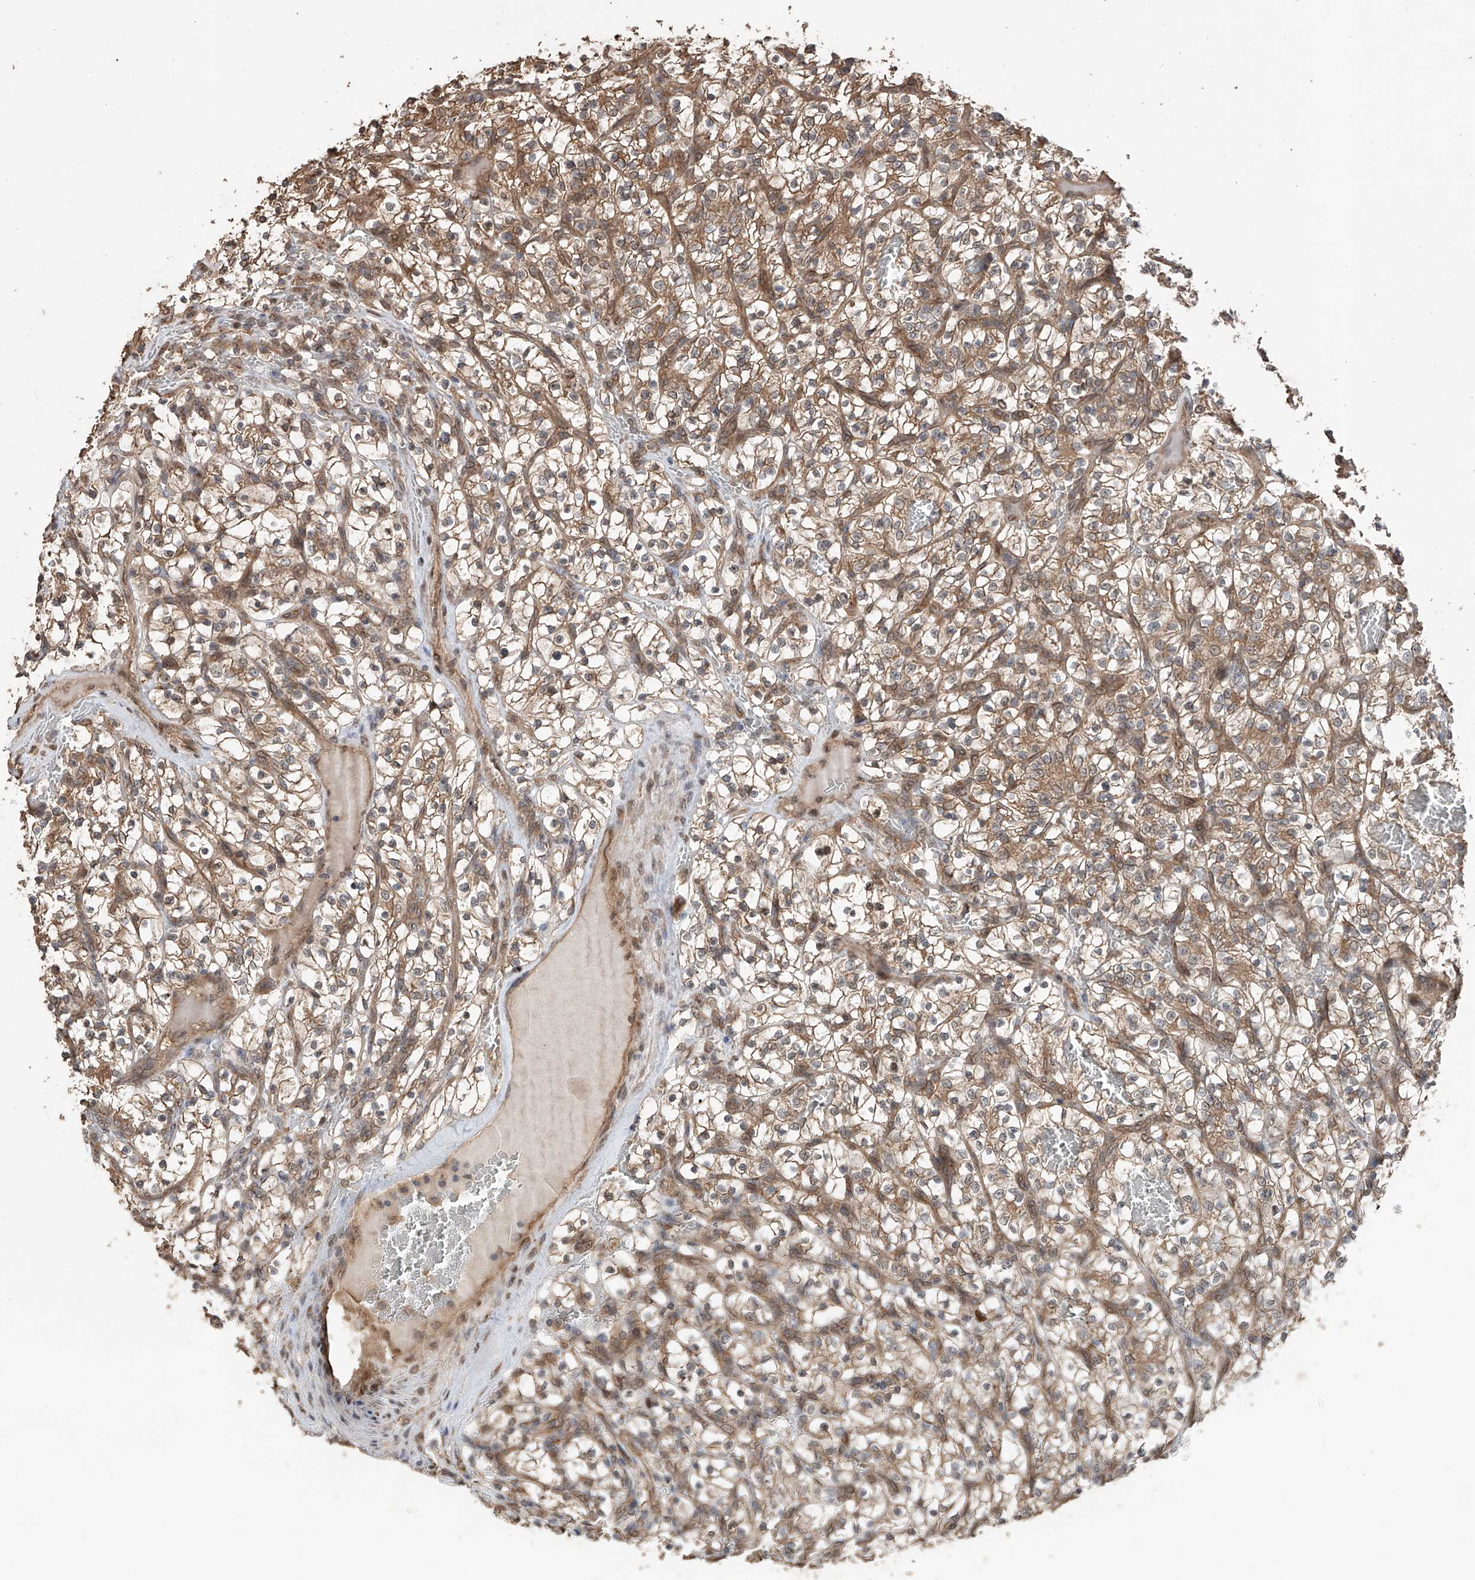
{"staining": {"intensity": "moderate", "quantity": ">75%", "location": "cytoplasmic/membranous"}, "tissue": "renal cancer", "cell_type": "Tumor cells", "image_type": "cancer", "snomed": [{"axis": "morphology", "description": "Adenocarcinoma, NOS"}, {"axis": "topography", "description": "Kidney"}], "caption": "Immunohistochemistry (IHC) (DAB (3,3'-diaminobenzidine)) staining of renal adenocarcinoma shows moderate cytoplasmic/membranous protein staining in about >75% of tumor cells. The staining was performed using DAB (3,3'-diaminobenzidine) to visualize the protein expression in brown, while the nuclei were stained in blue with hematoxylin (Magnification: 20x).", "gene": "FAM135A", "patient": {"sex": "female", "age": 57}}